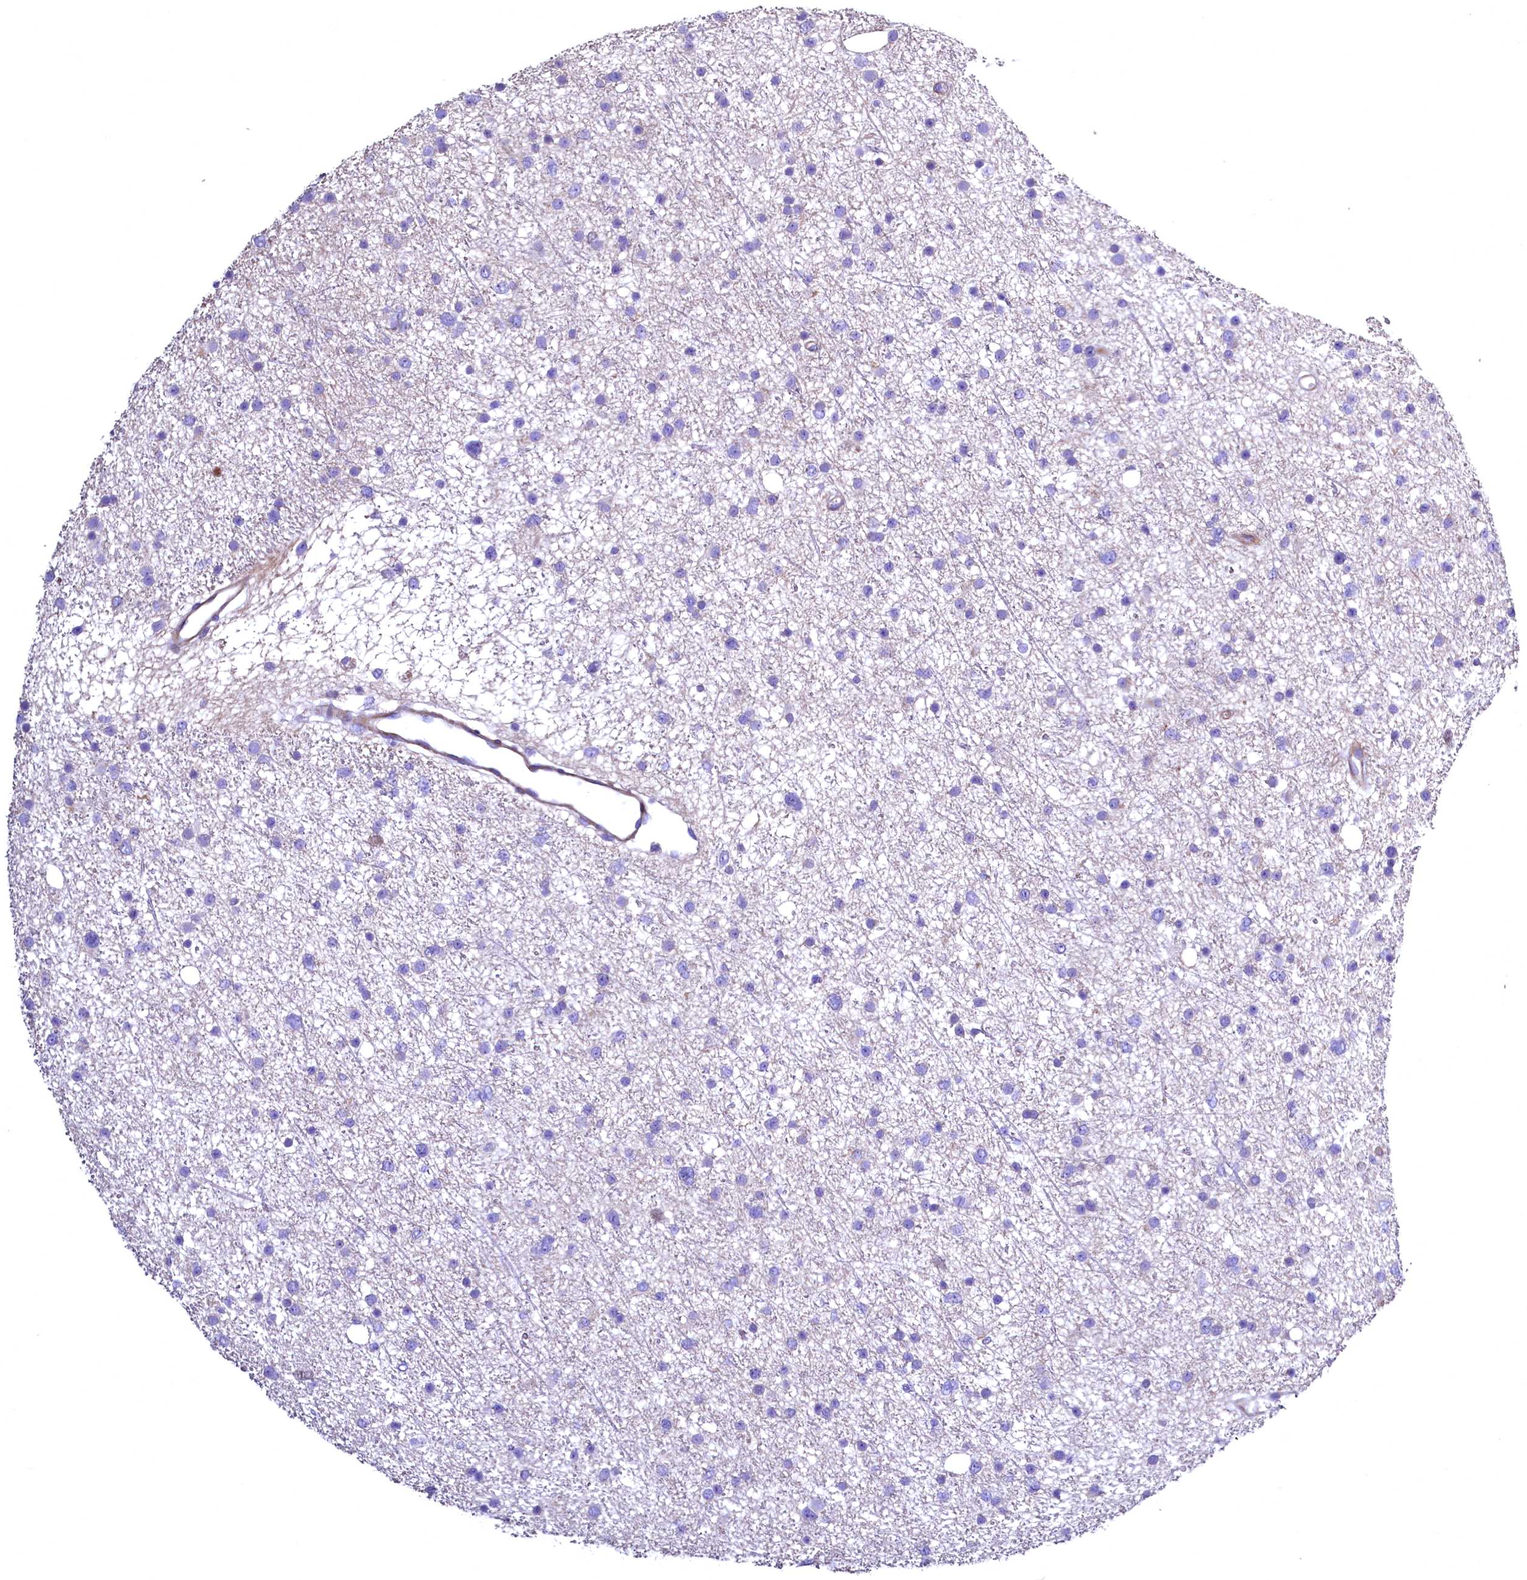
{"staining": {"intensity": "negative", "quantity": "none", "location": "none"}, "tissue": "glioma", "cell_type": "Tumor cells", "image_type": "cancer", "snomed": [{"axis": "morphology", "description": "Glioma, malignant, Low grade"}, {"axis": "topography", "description": "Cerebral cortex"}], "caption": "IHC of glioma exhibits no positivity in tumor cells.", "gene": "WNT8A", "patient": {"sex": "female", "age": 39}}